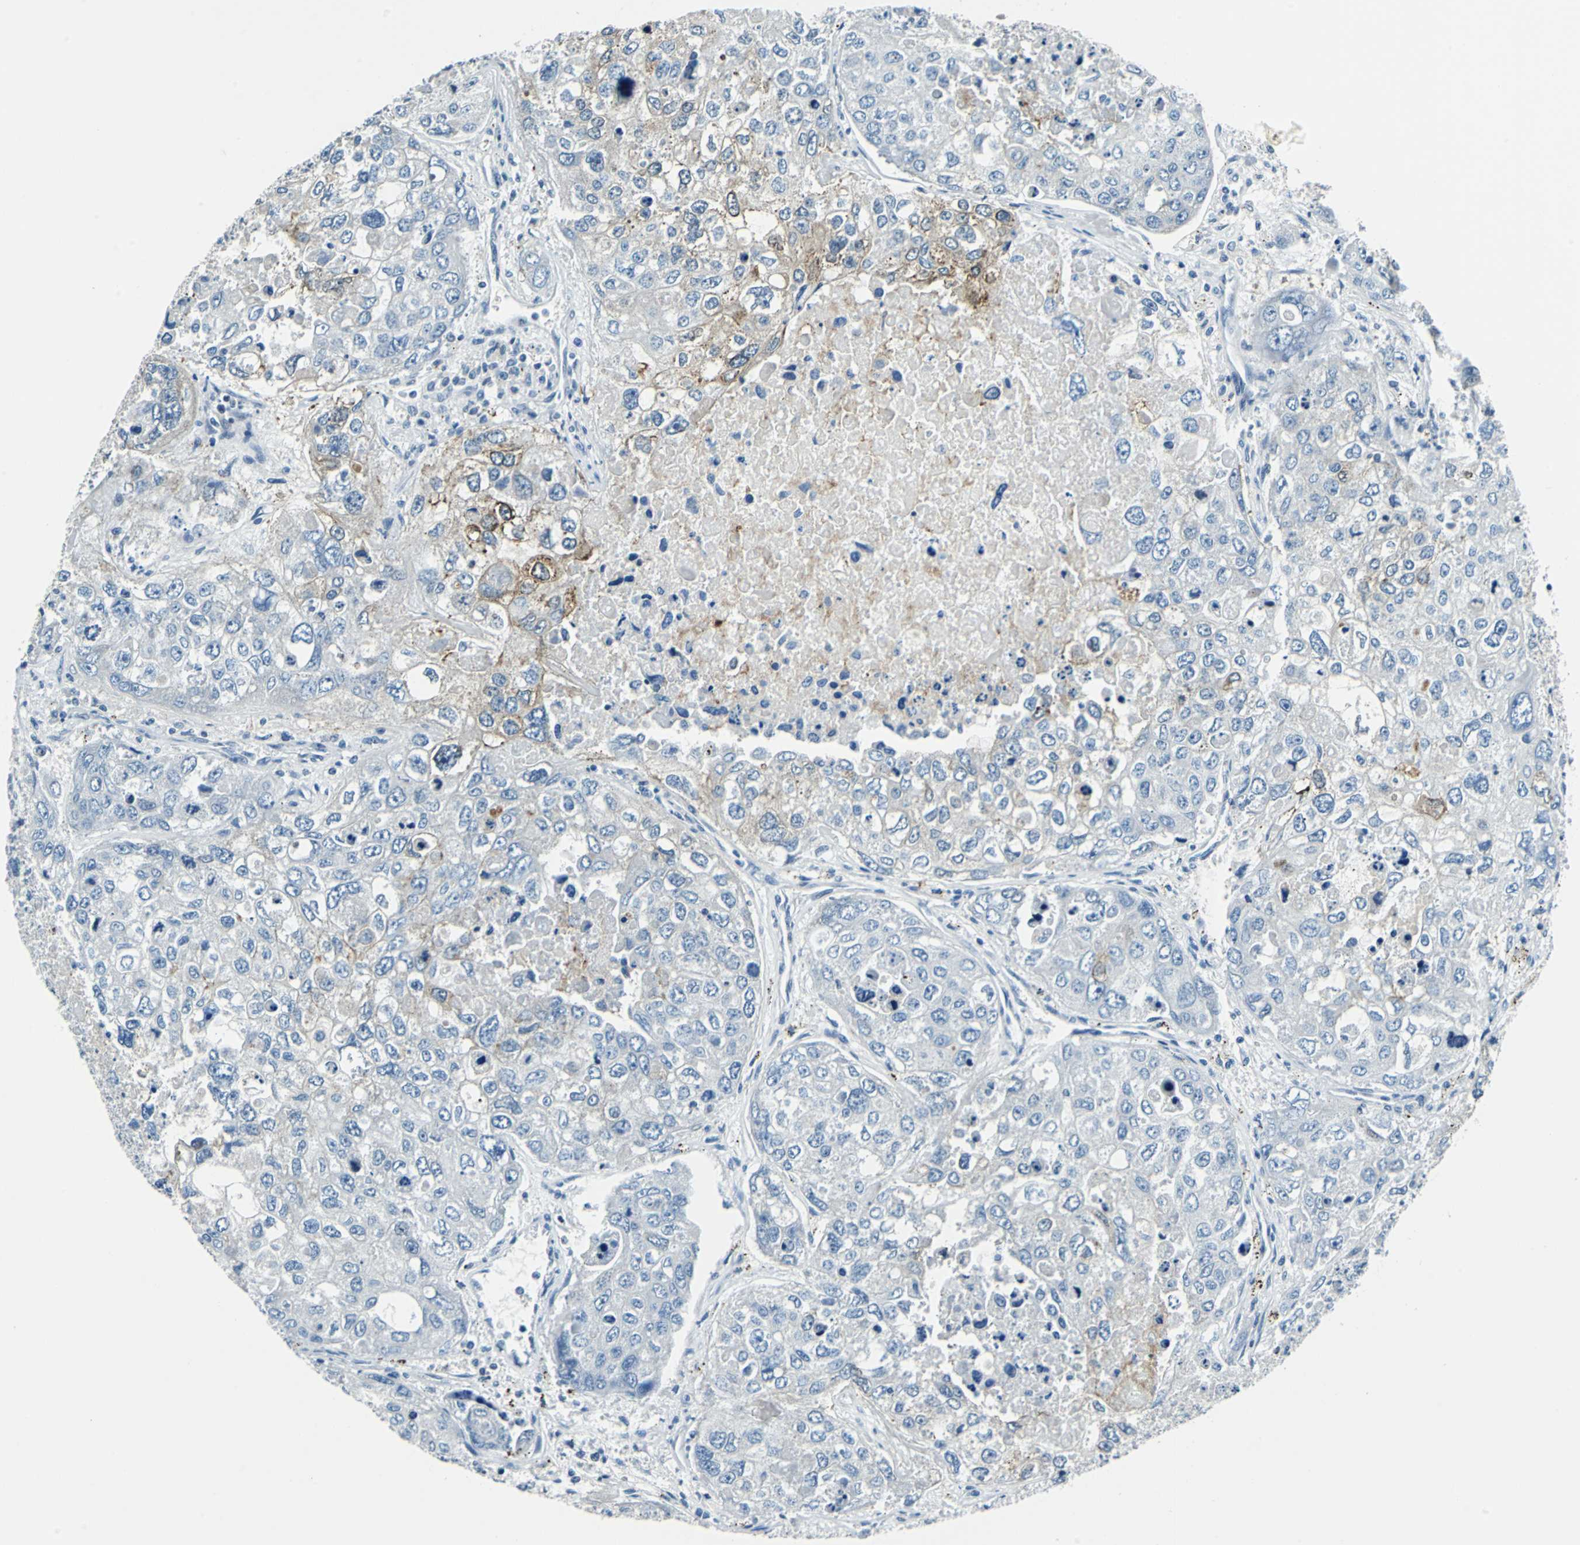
{"staining": {"intensity": "weak", "quantity": "25%-75%", "location": "cytoplasmic/membranous"}, "tissue": "urothelial cancer", "cell_type": "Tumor cells", "image_type": "cancer", "snomed": [{"axis": "morphology", "description": "Urothelial carcinoma, High grade"}, {"axis": "topography", "description": "Lymph node"}, {"axis": "topography", "description": "Urinary bladder"}], "caption": "Protein staining demonstrates weak cytoplasmic/membranous staining in approximately 25%-75% of tumor cells in urothelial cancer.", "gene": "HCFC2", "patient": {"sex": "male", "age": 51}}